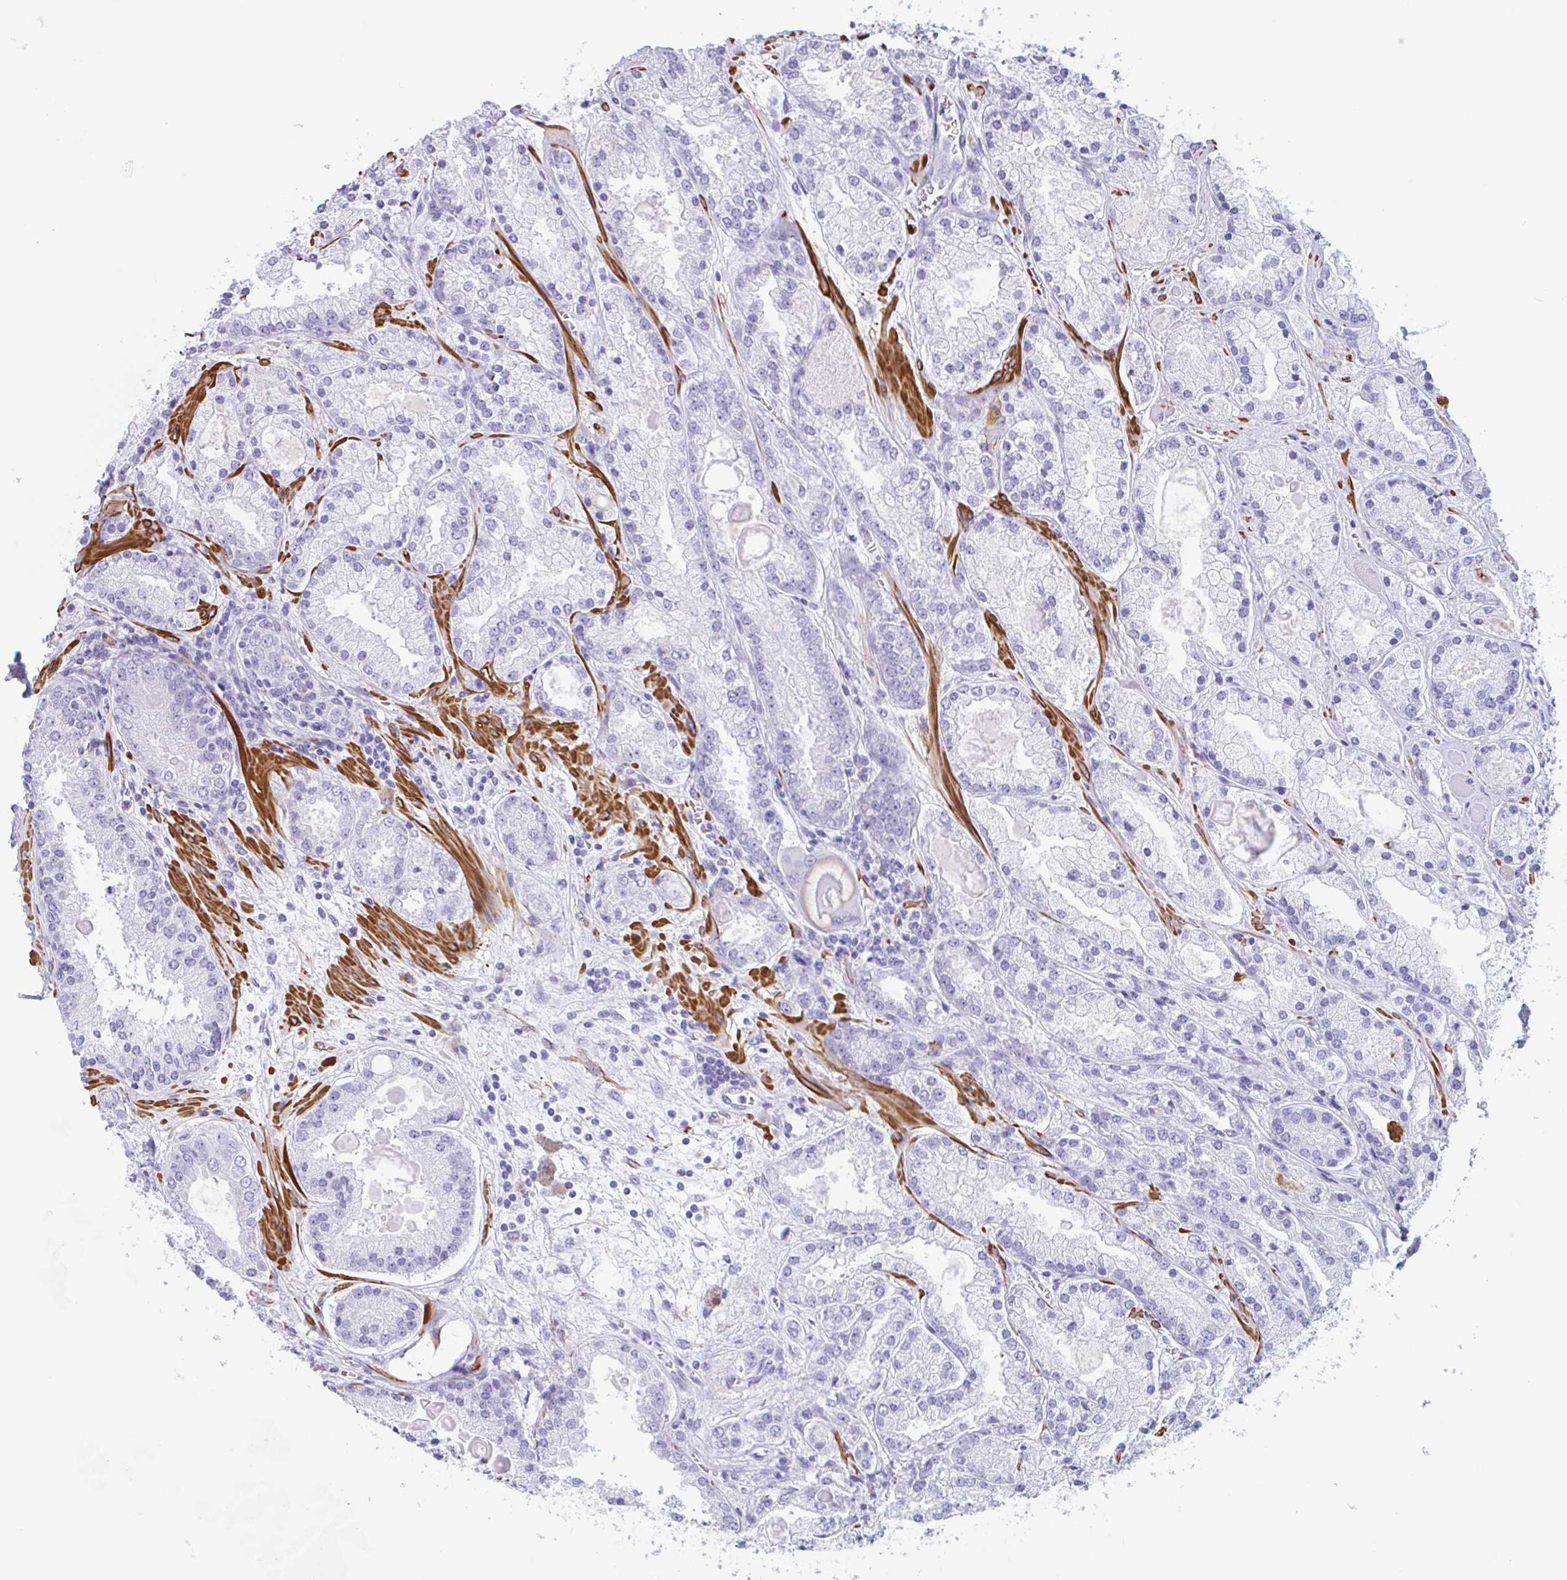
{"staining": {"intensity": "negative", "quantity": "none", "location": "none"}, "tissue": "prostate cancer", "cell_type": "Tumor cells", "image_type": "cancer", "snomed": [{"axis": "morphology", "description": "Adenocarcinoma, High grade"}, {"axis": "topography", "description": "Prostate"}], "caption": "High power microscopy micrograph of an IHC histopathology image of prostate cancer, revealing no significant positivity in tumor cells.", "gene": "TAS2R41", "patient": {"sex": "male", "age": 67}}